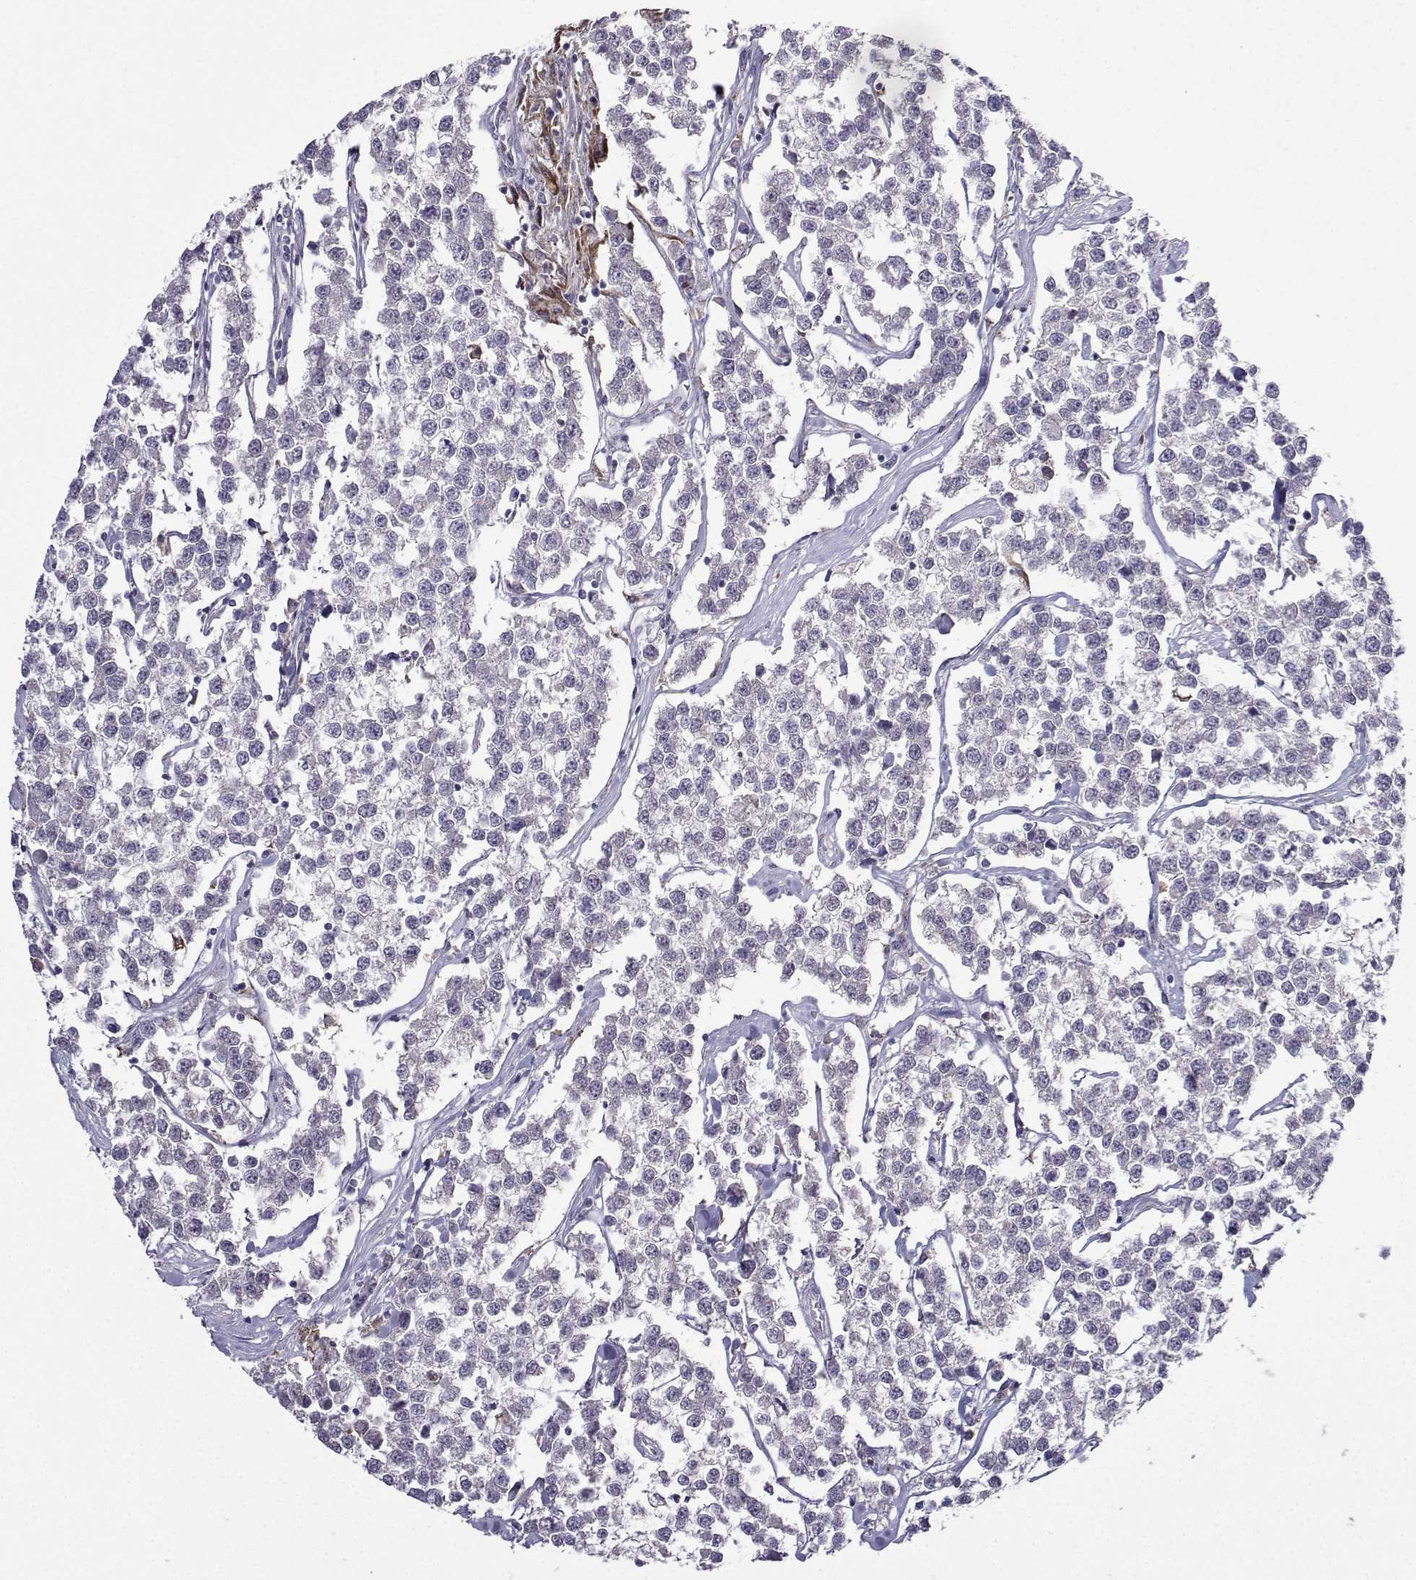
{"staining": {"intensity": "negative", "quantity": "none", "location": "none"}, "tissue": "testis cancer", "cell_type": "Tumor cells", "image_type": "cancer", "snomed": [{"axis": "morphology", "description": "Seminoma, NOS"}, {"axis": "topography", "description": "Testis"}], "caption": "Testis cancer was stained to show a protein in brown. There is no significant staining in tumor cells. (Brightfield microscopy of DAB immunohistochemistry (IHC) at high magnification).", "gene": "FCAMR", "patient": {"sex": "male", "age": 59}}